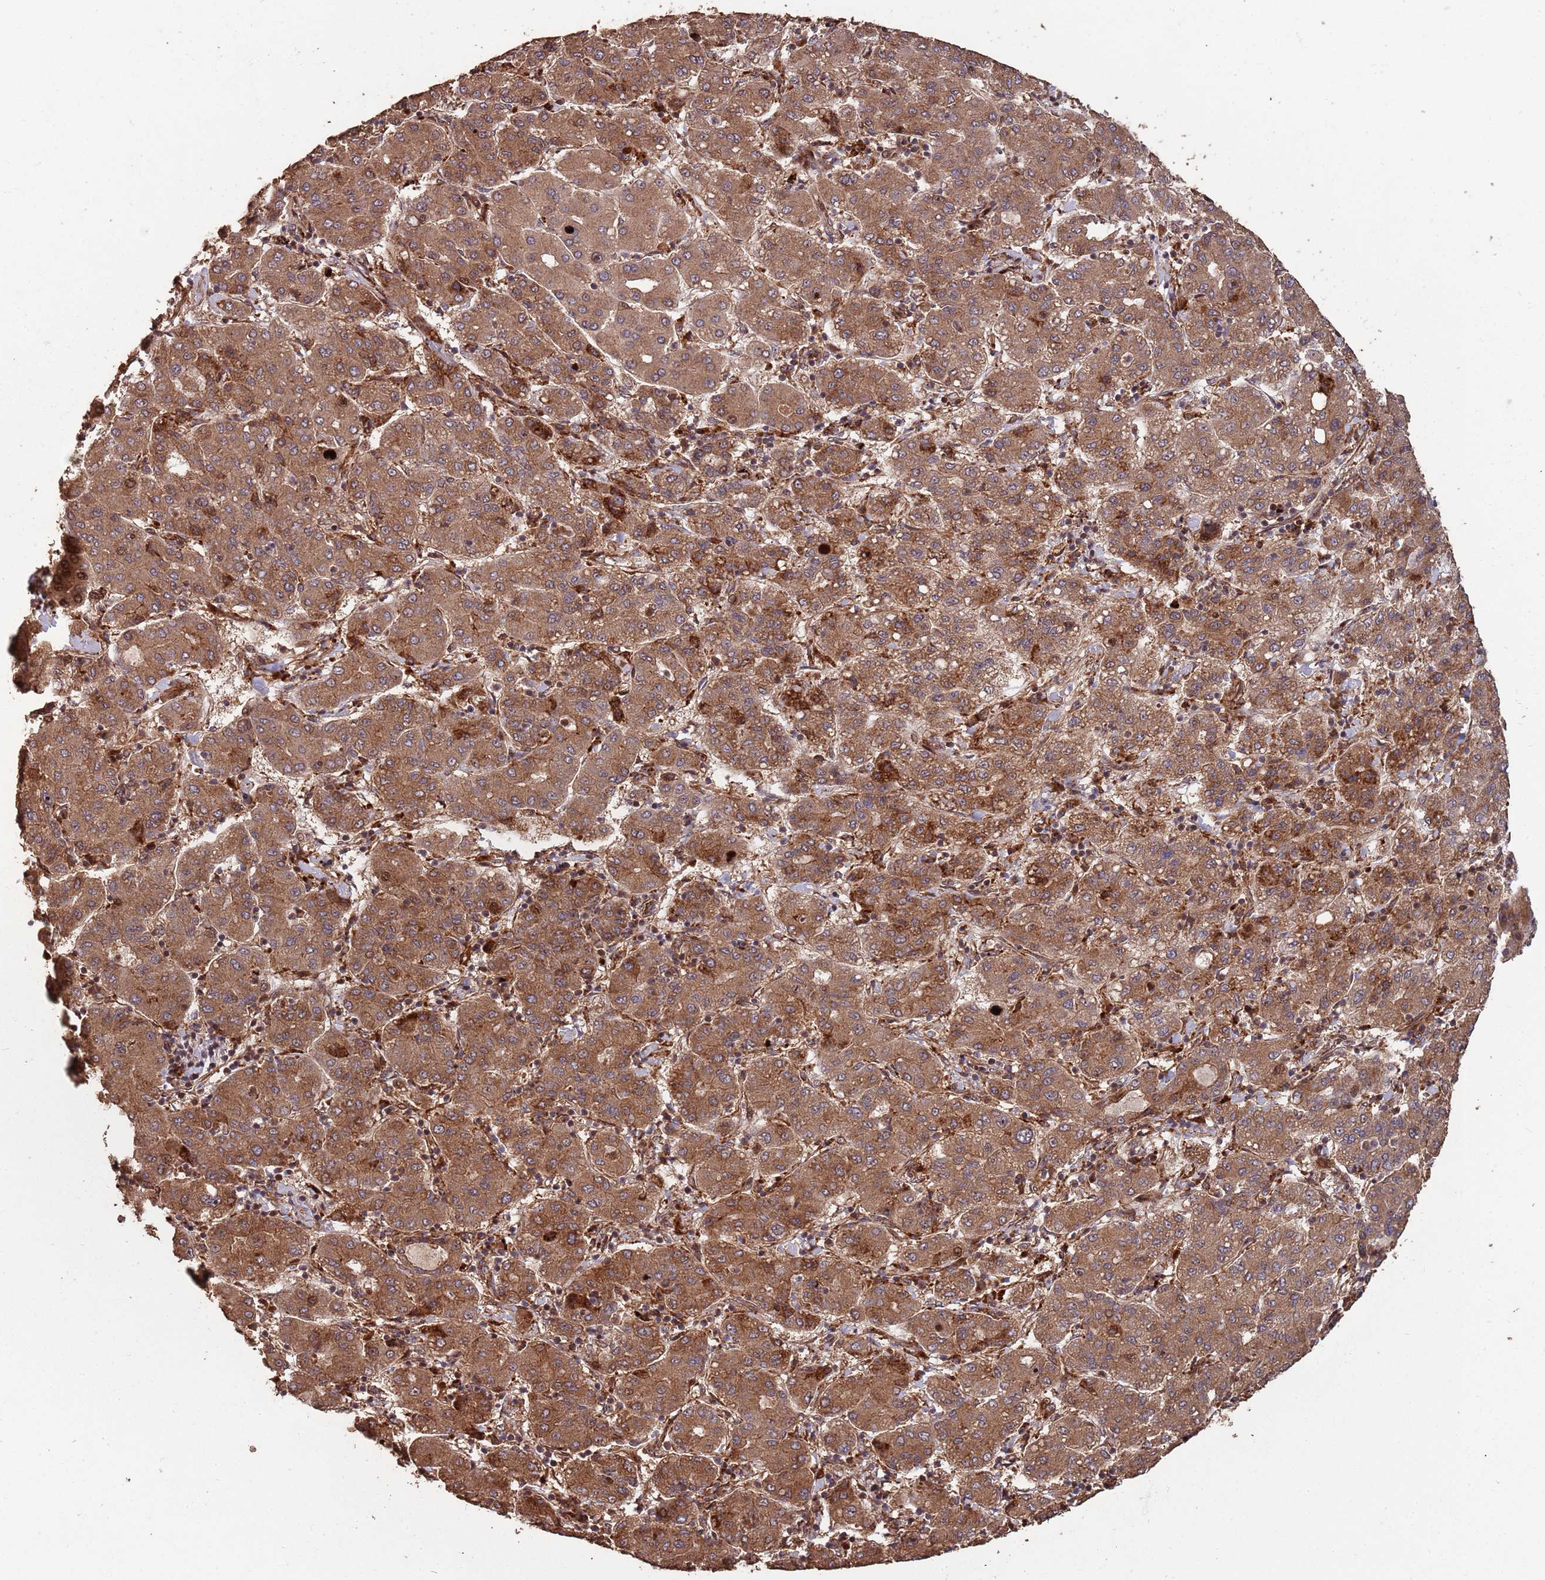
{"staining": {"intensity": "moderate", "quantity": ">75%", "location": "cytoplasmic/membranous"}, "tissue": "liver cancer", "cell_type": "Tumor cells", "image_type": "cancer", "snomed": [{"axis": "morphology", "description": "Carcinoma, Hepatocellular, NOS"}, {"axis": "topography", "description": "Liver"}], "caption": "Liver cancer stained with a brown dye demonstrates moderate cytoplasmic/membranous positive expression in approximately >75% of tumor cells.", "gene": "ZNF428", "patient": {"sex": "male", "age": 65}}